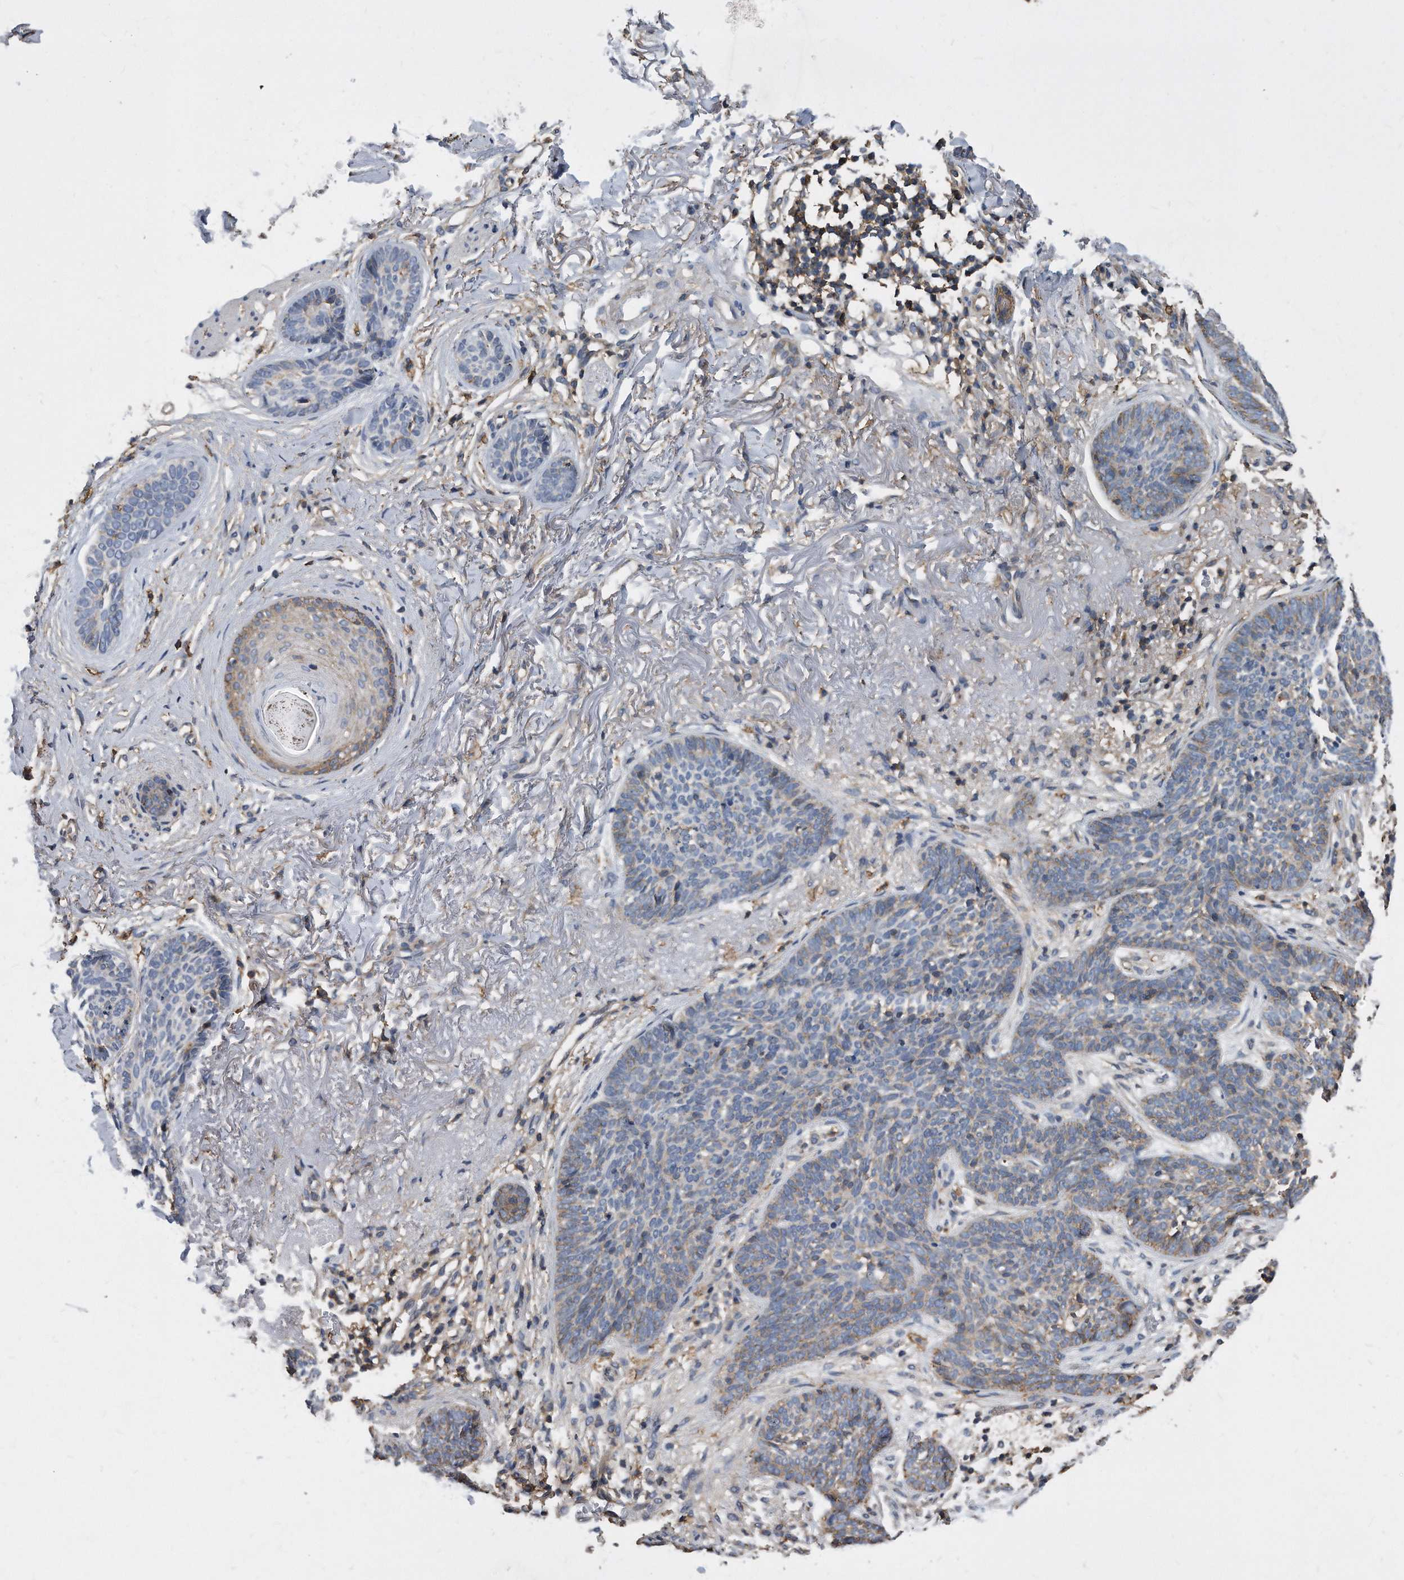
{"staining": {"intensity": "negative", "quantity": "none", "location": "none"}, "tissue": "skin cancer", "cell_type": "Tumor cells", "image_type": "cancer", "snomed": [{"axis": "morphology", "description": "Basal cell carcinoma"}, {"axis": "topography", "description": "Skin"}], "caption": "This histopathology image is of skin cancer stained with immunohistochemistry to label a protein in brown with the nuclei are counter-stained blue. There is no staining in tumor cells.", "gene": "ATG5", "patient": {"sex": "female", "age": 70}}